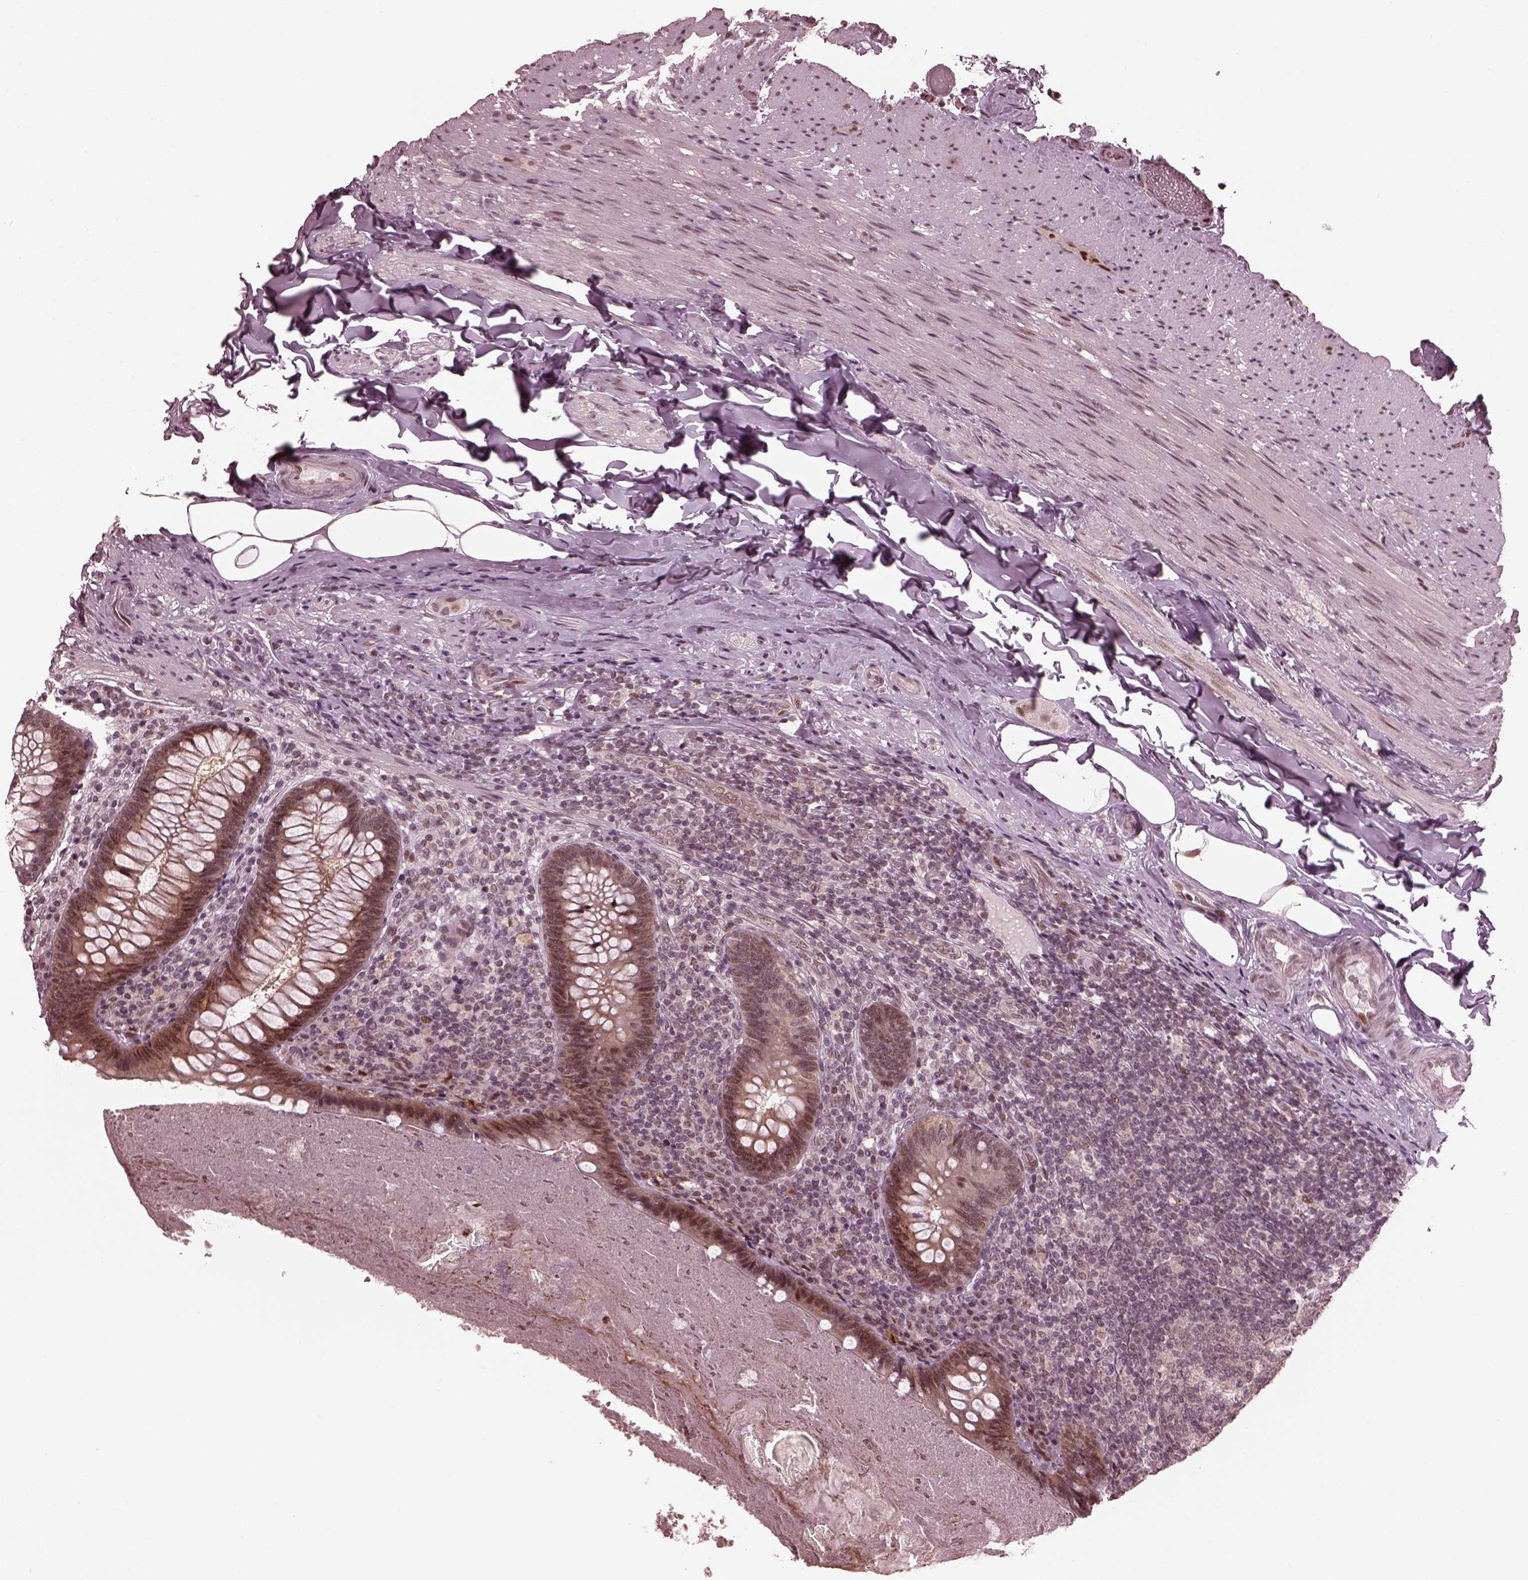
{"staining": {"intensity": "weak", "quantity": "25%-75%", "location": "cytoplasmic/membranous,nuclear"}, "tissue": "appendix", "cell_type": "Glandular cells", "image_type": "normal", "snomed": [{"axis": "morphology", "description": "Normal tissue, NOS"}, {"axis": "topography", "description": "Appendix"}], "caption": "Immunohistochemistry (DAB (3,3'-diaminobenzidine)) staining of normal human appendix shows weak cytoplasmic/membranous,nuclear protein expression in approximately 25%-75% of glandular cells. (brown staining indicates protein expression, while blue staining denotes nuclei).", "gene": "TRIB3", "patient": {"sex": "male", "age": 47}}